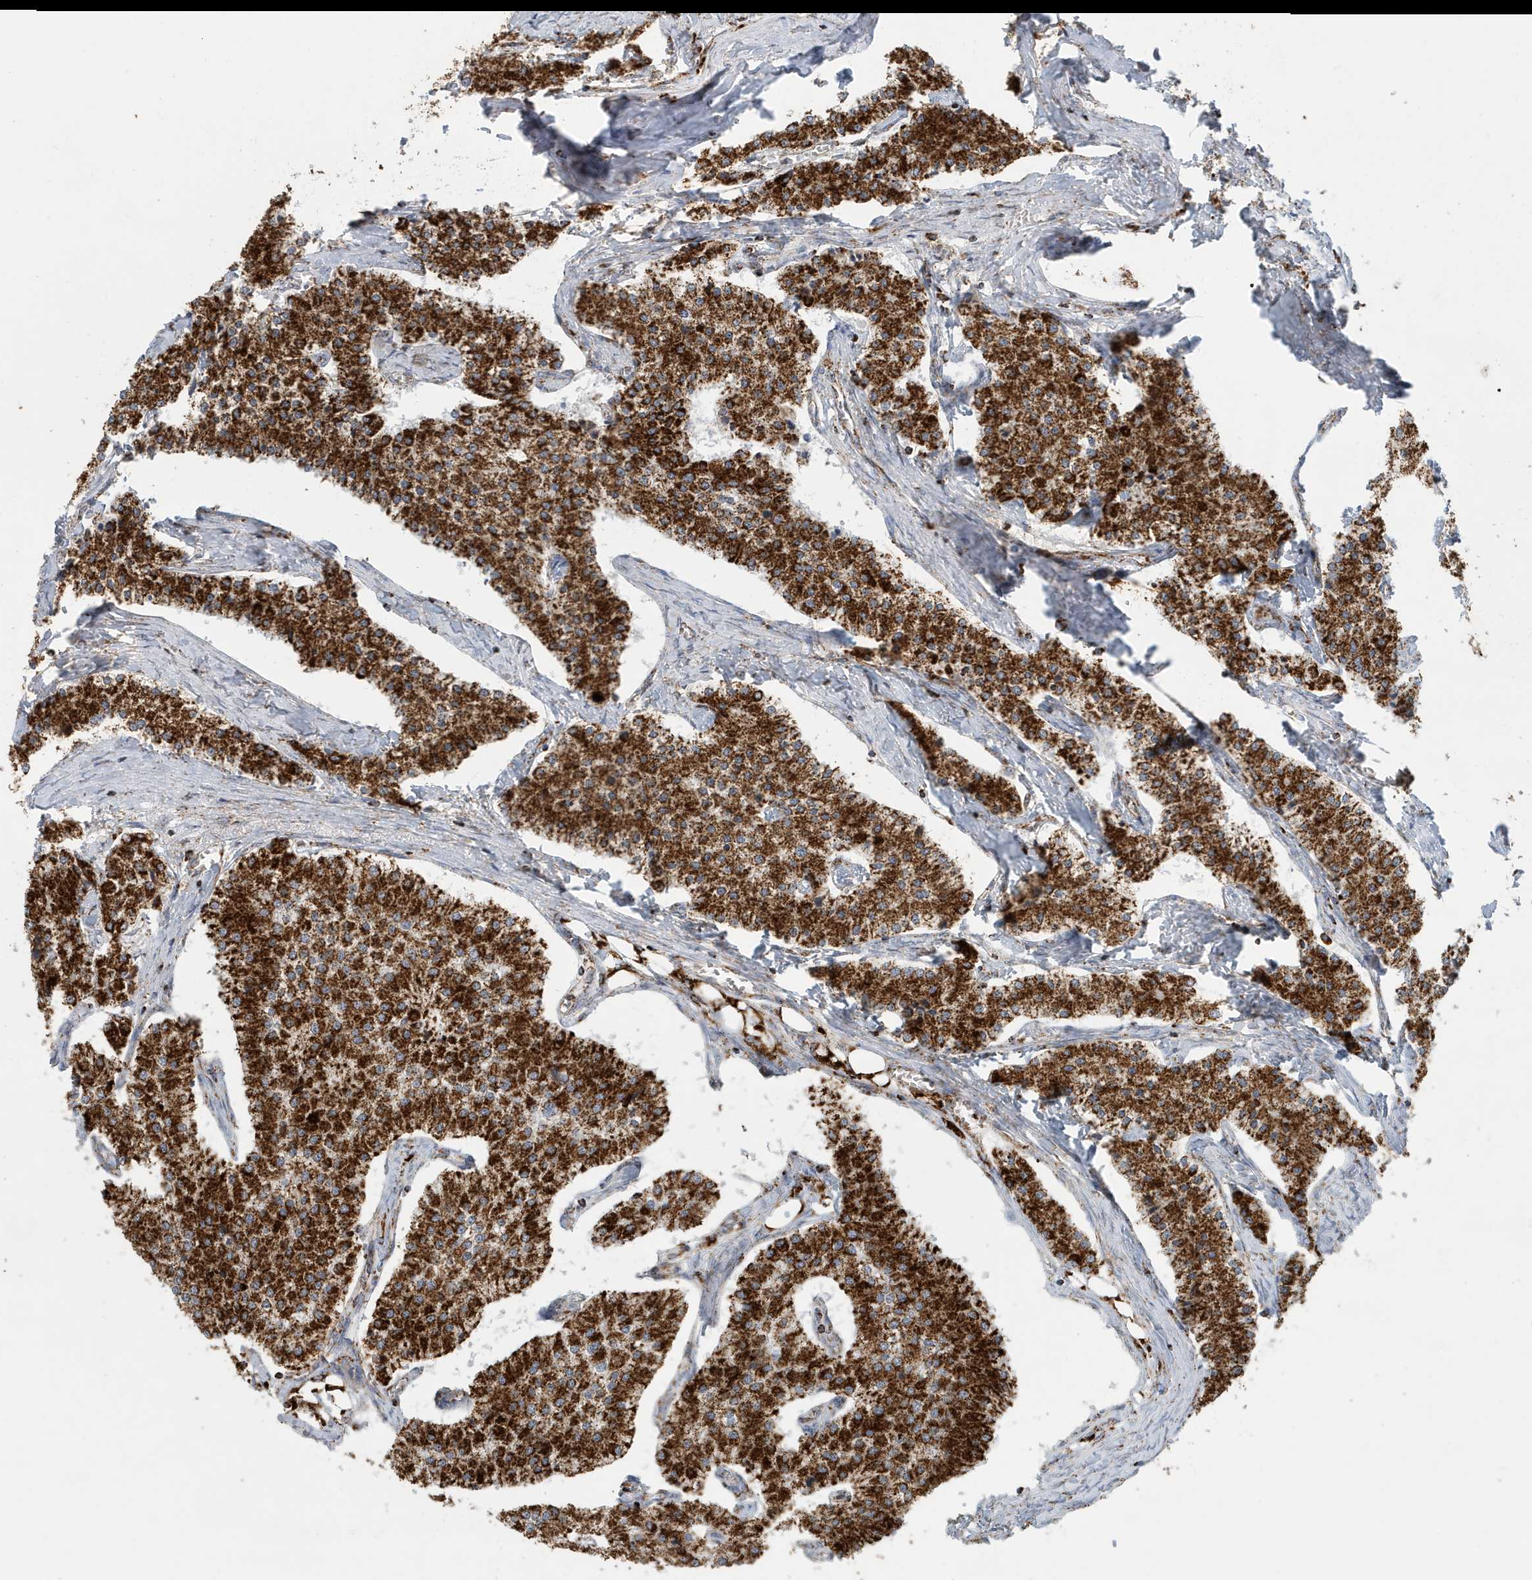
{"staining": {"intensity": "strong", "quantity": ">75%", "location": "cytoplasmic/membranous"}, "tissue": "carcinoid", "cell_type": "Tumor cells", "image_type": "cancer", "snomed": [{"axis": "morphology", "description": "Carcinoid, malignant, NOS"}, {"axis": "topography", "description": "Colon"}], "caption": "Immunohistochemistry (DAB) staining of carcinoid reveals strong cytoplasmic/membranous protein expression in approximately >75% of tumor cells.", "gene": "MAN1A1", "patient": {"sex": "female", "age": 52}}